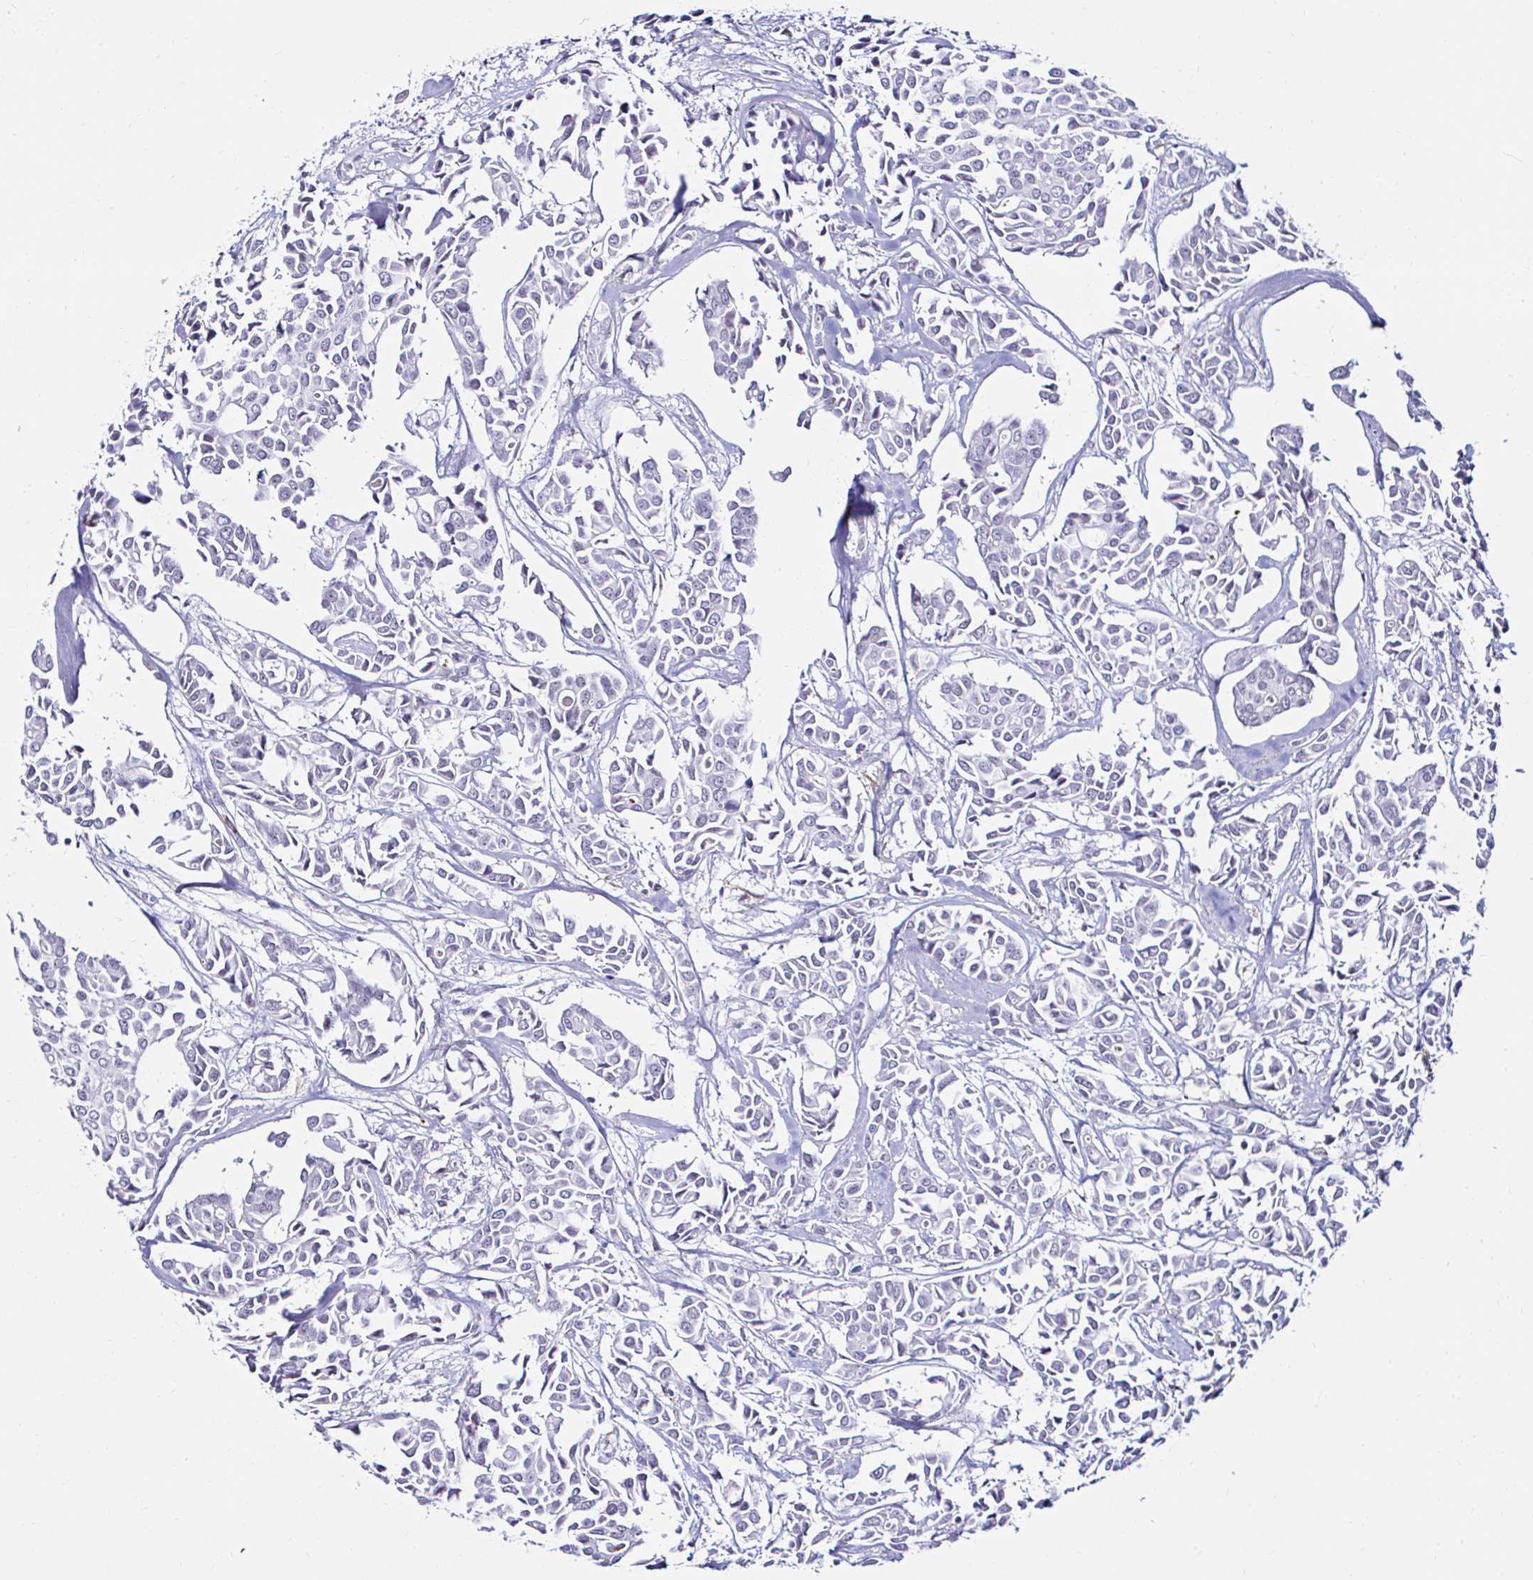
{"staining": {"intensity": "negative", "quantity": "none", "location": "none"}, "tissue": "breast cancer", "cell_type": "Tumor cells", "image_type": "cancer", "snomed": [{"axis": "morphology", "description": "Duct carcinoma"}, {"axis": "topography", "description": "Breast"}], "caption": "Intraductal carcinoma (breast) was stained to show a protein in brown. There is no significant positivity in tumor cells.", "gene": "CYBB", "patient": {"sex": "female", "age": 54}}